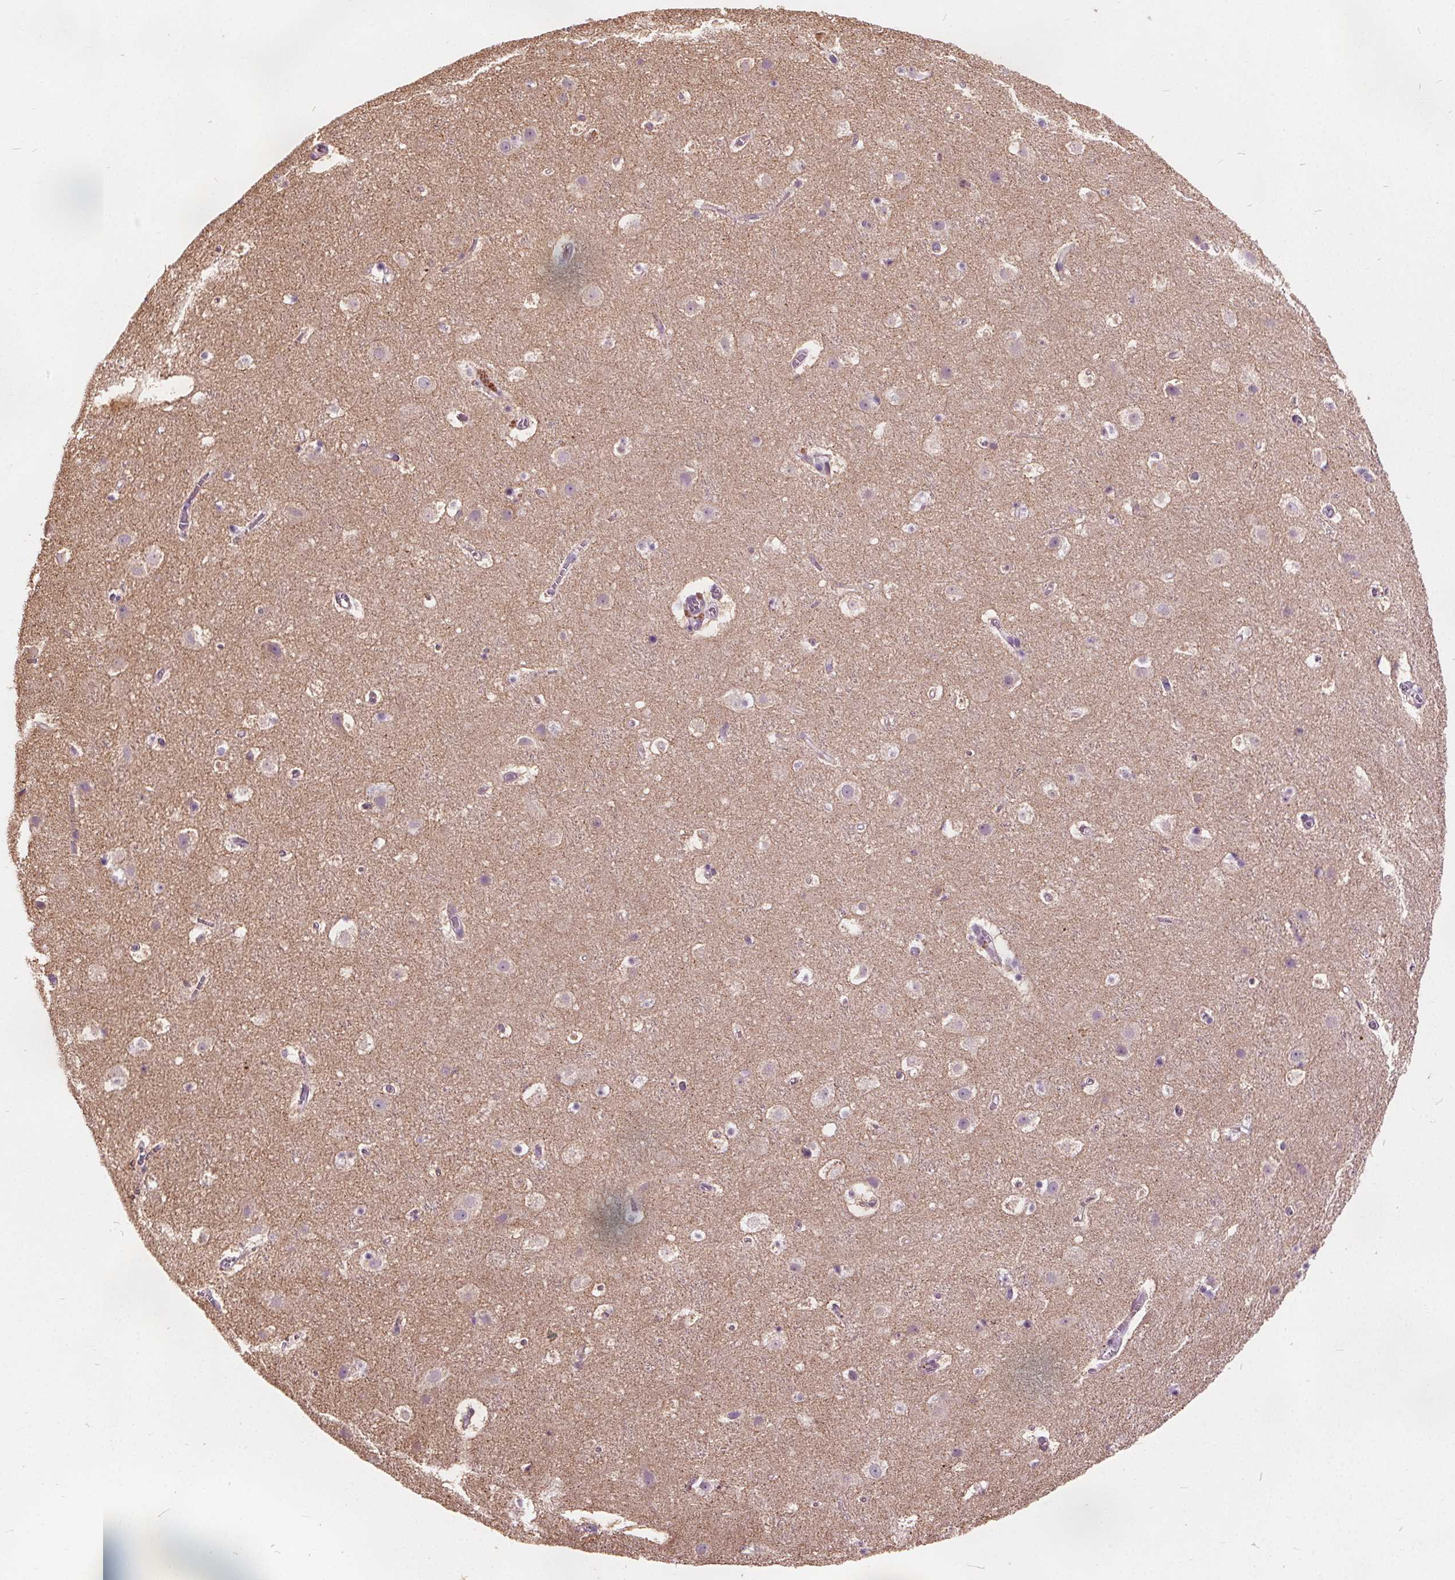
{"staining": {"intensity": "negative", "quantity": "none", "location": "none"}, "tissue": "cerebral cortex", "cell_type": "Endothelial cells", "image_type": "normal", "snomed": [{"axis": "morphology", "description": "Normal tissue, NOS"}, {"axis": "topography", "description": "Cerebral cortex"}], "caption": "This is an immunohistochemistry histopathology image of normal cerebral cortex. There is no positivity in endothelial cells.", "gene": "ACOX2", "patient": {"sex": "female", "age": 42}}